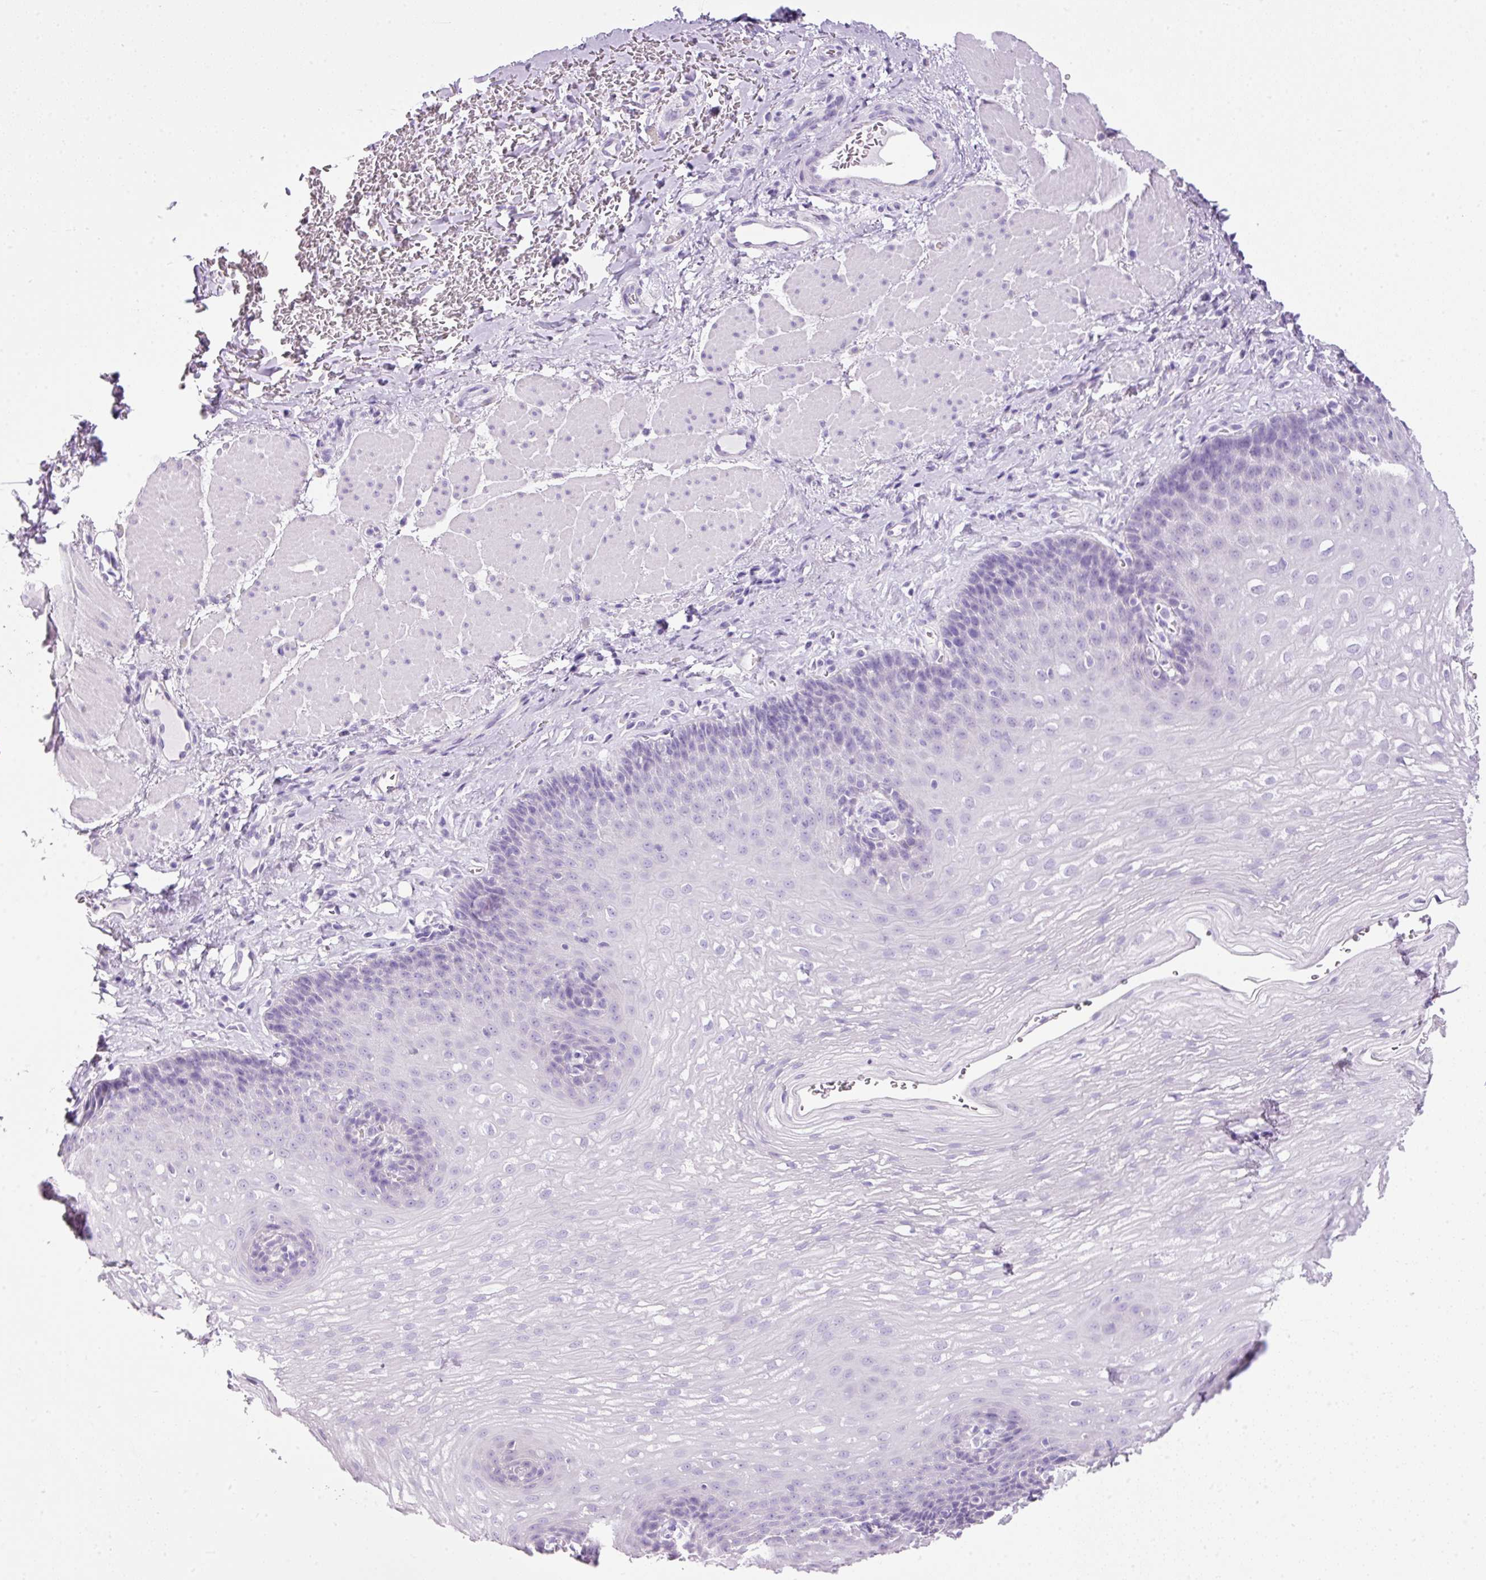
{"staining": {"intensity": "negative", "quantity": "none", "location": "none"}, "tissue": "esophagus", "cell_type": "Squamous epithelial cells", "image_type": "normal", "snomed": [{"axis": "morphology", "description": "Normal tissue, NOS"}, {"axis": "topography", "description": "Esophagus"}], "caption": "Immunohistochemistry (IHC) of unremarkable esophagus exhibits no expression in squamous epithelial cells. The staining is performed using DAB brown chromogen with nuclei counter-stained in using hematoxylin.", "gene": "BSND", "patient": {"sex": "female", "age": 66}}